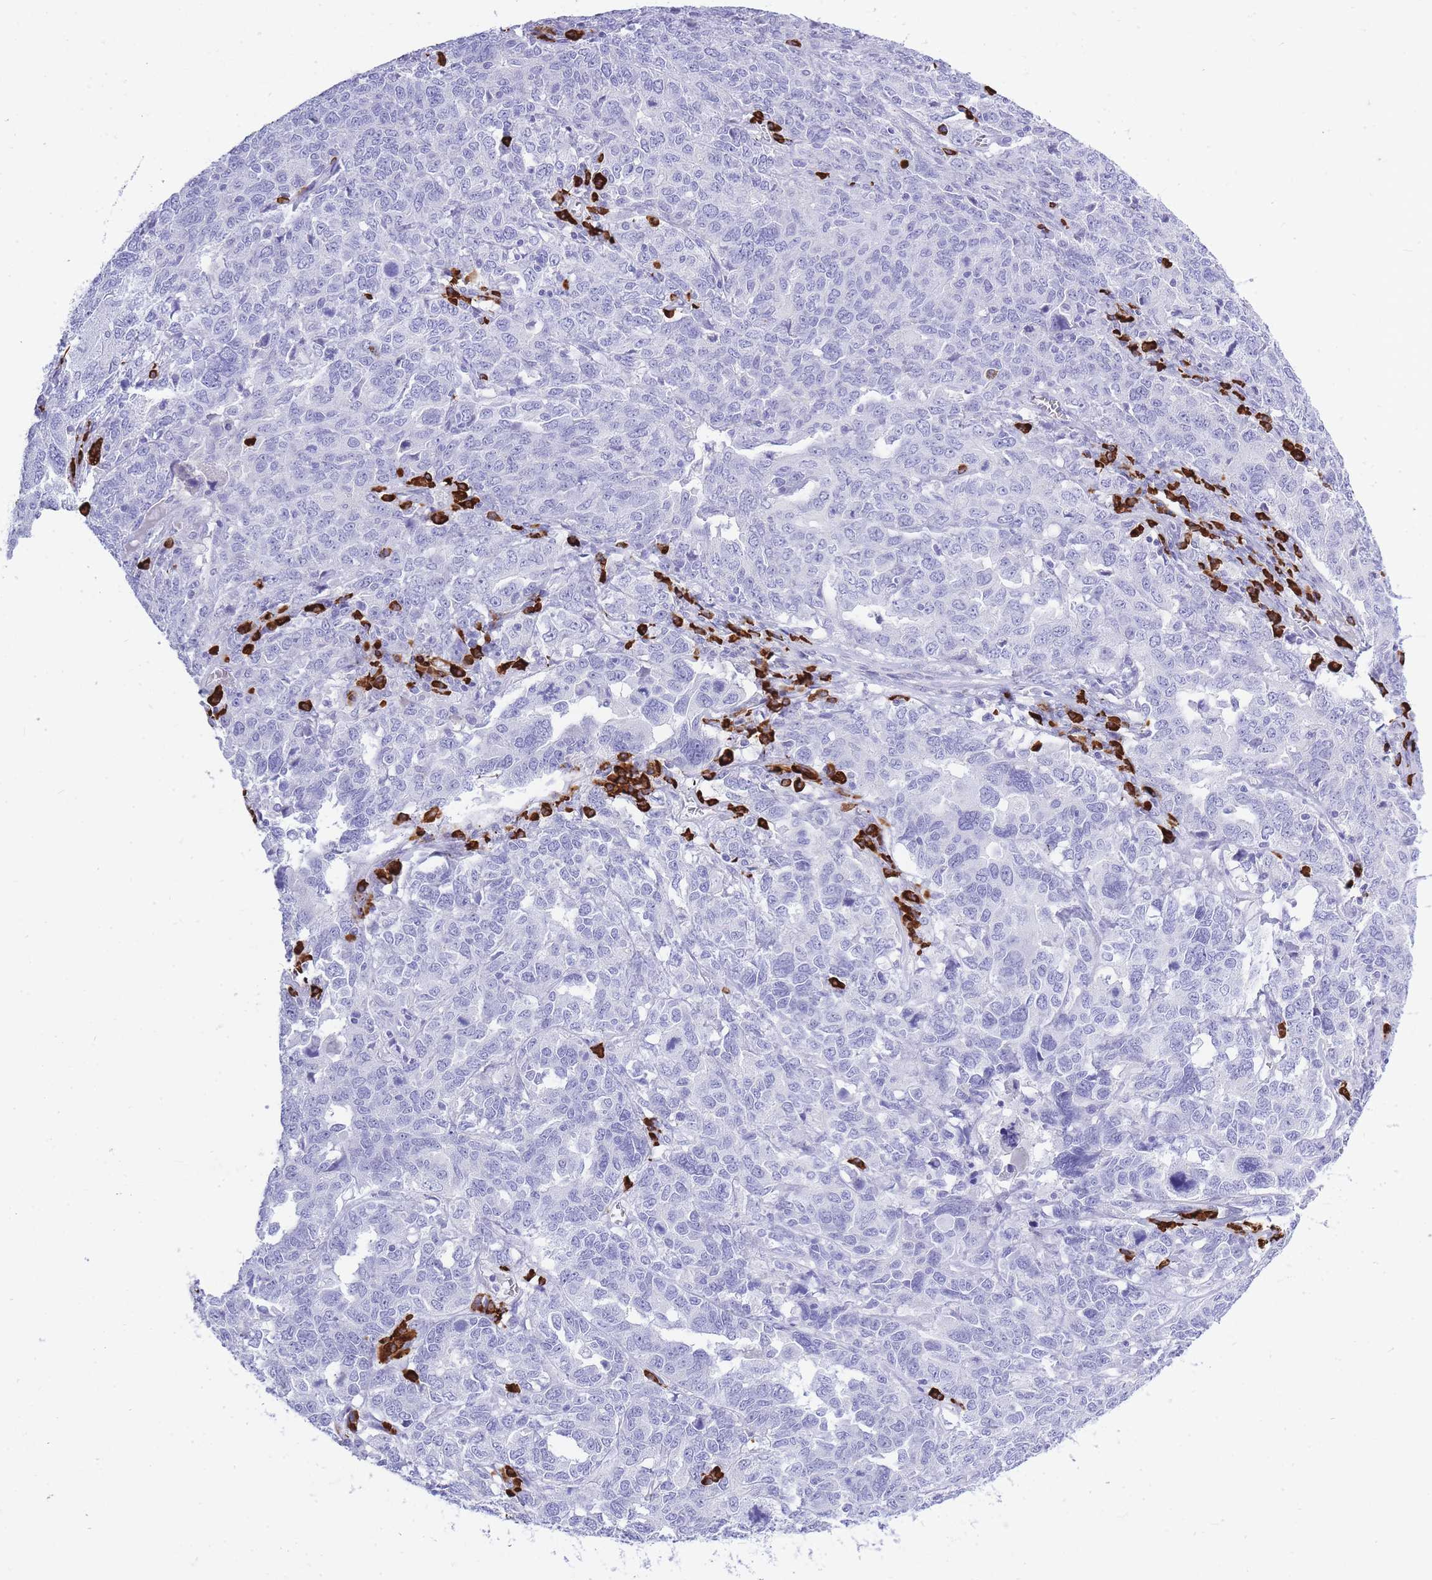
{"staining": {"intensity": "negative", "quantity": "none", "location": "none"}, "tissue": "ovarian cancer", "cell_type": "Tumor cells", "image_type": "cancer", "snomed": [{"axis": "morphology", "description": "Carcinoma, endometroid"}, {"axis": "topography", "description": "Ovary"}], "caption": "Immunohistochemistry image of neoplastic tissue: human ovarian endometroid carcinoma stained with DAB (3,3'-diaminobenzidine) displays no significant protein expression in tumor cells. (DAB (3,3'-diaminobenzidine) immunohistochemistry (IHC) visualized using brightfield microscopy, high magnification).", "gene": "ZFP62", "patient": {"sex": "female", "age": 62}}